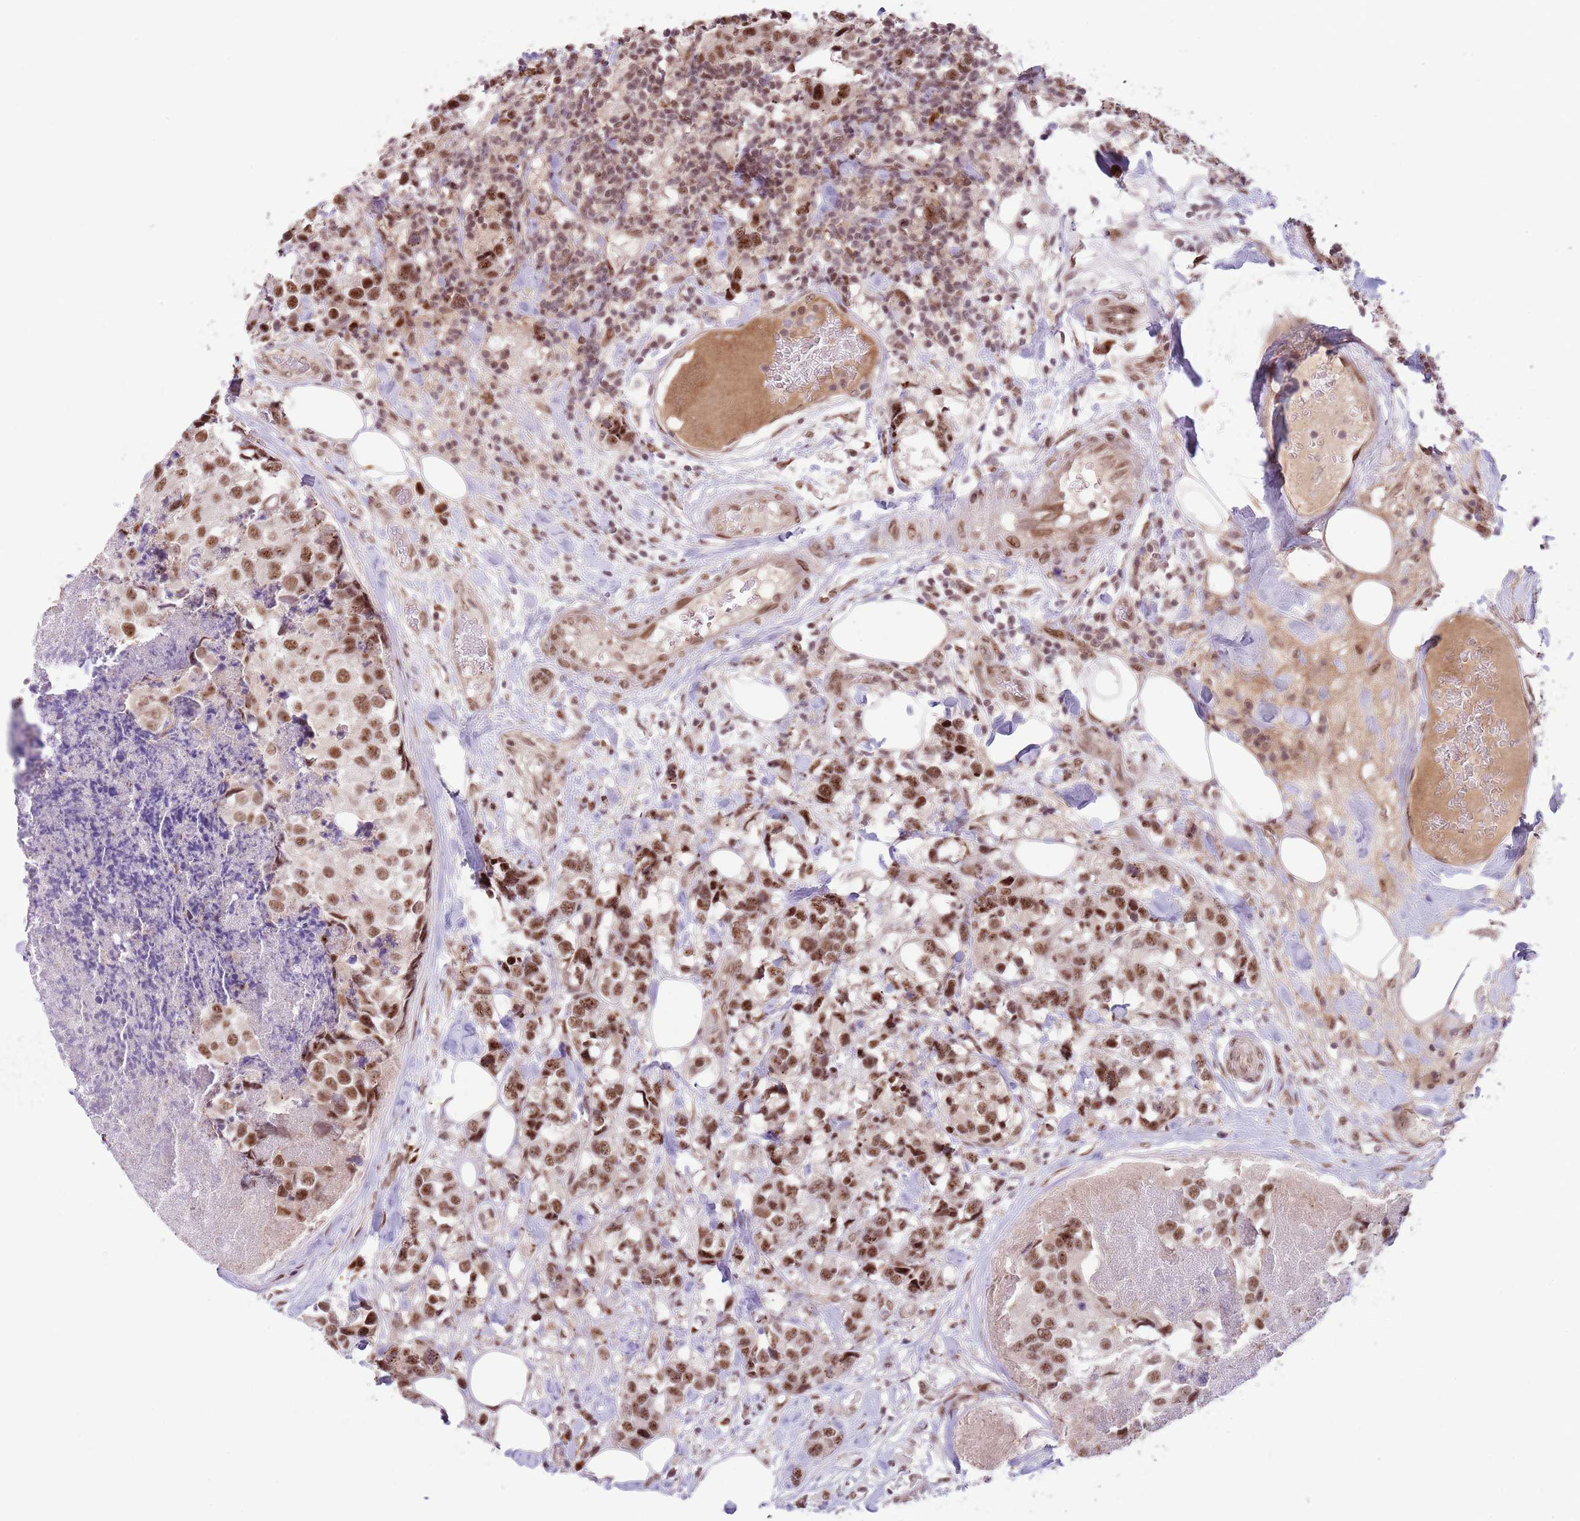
{"staining": {"intensity": "strong", "quantity": ">75%", "location": "nuclear"}, "tissue": "breast cancer", "cell_type": "Tumor cells", "image_type": "cancer", "snomed": [{"axis": "morphology", "description": "Lobular carcinoma"}, {"axis": "topography", "description": "Breast"}], "caption": "An image of breast cancer stained for a protein reveals strong nuclear brown staining in tumor cells.", "gene": "SIPA1L3", "patient": {"sex": "female", "age": 59}}